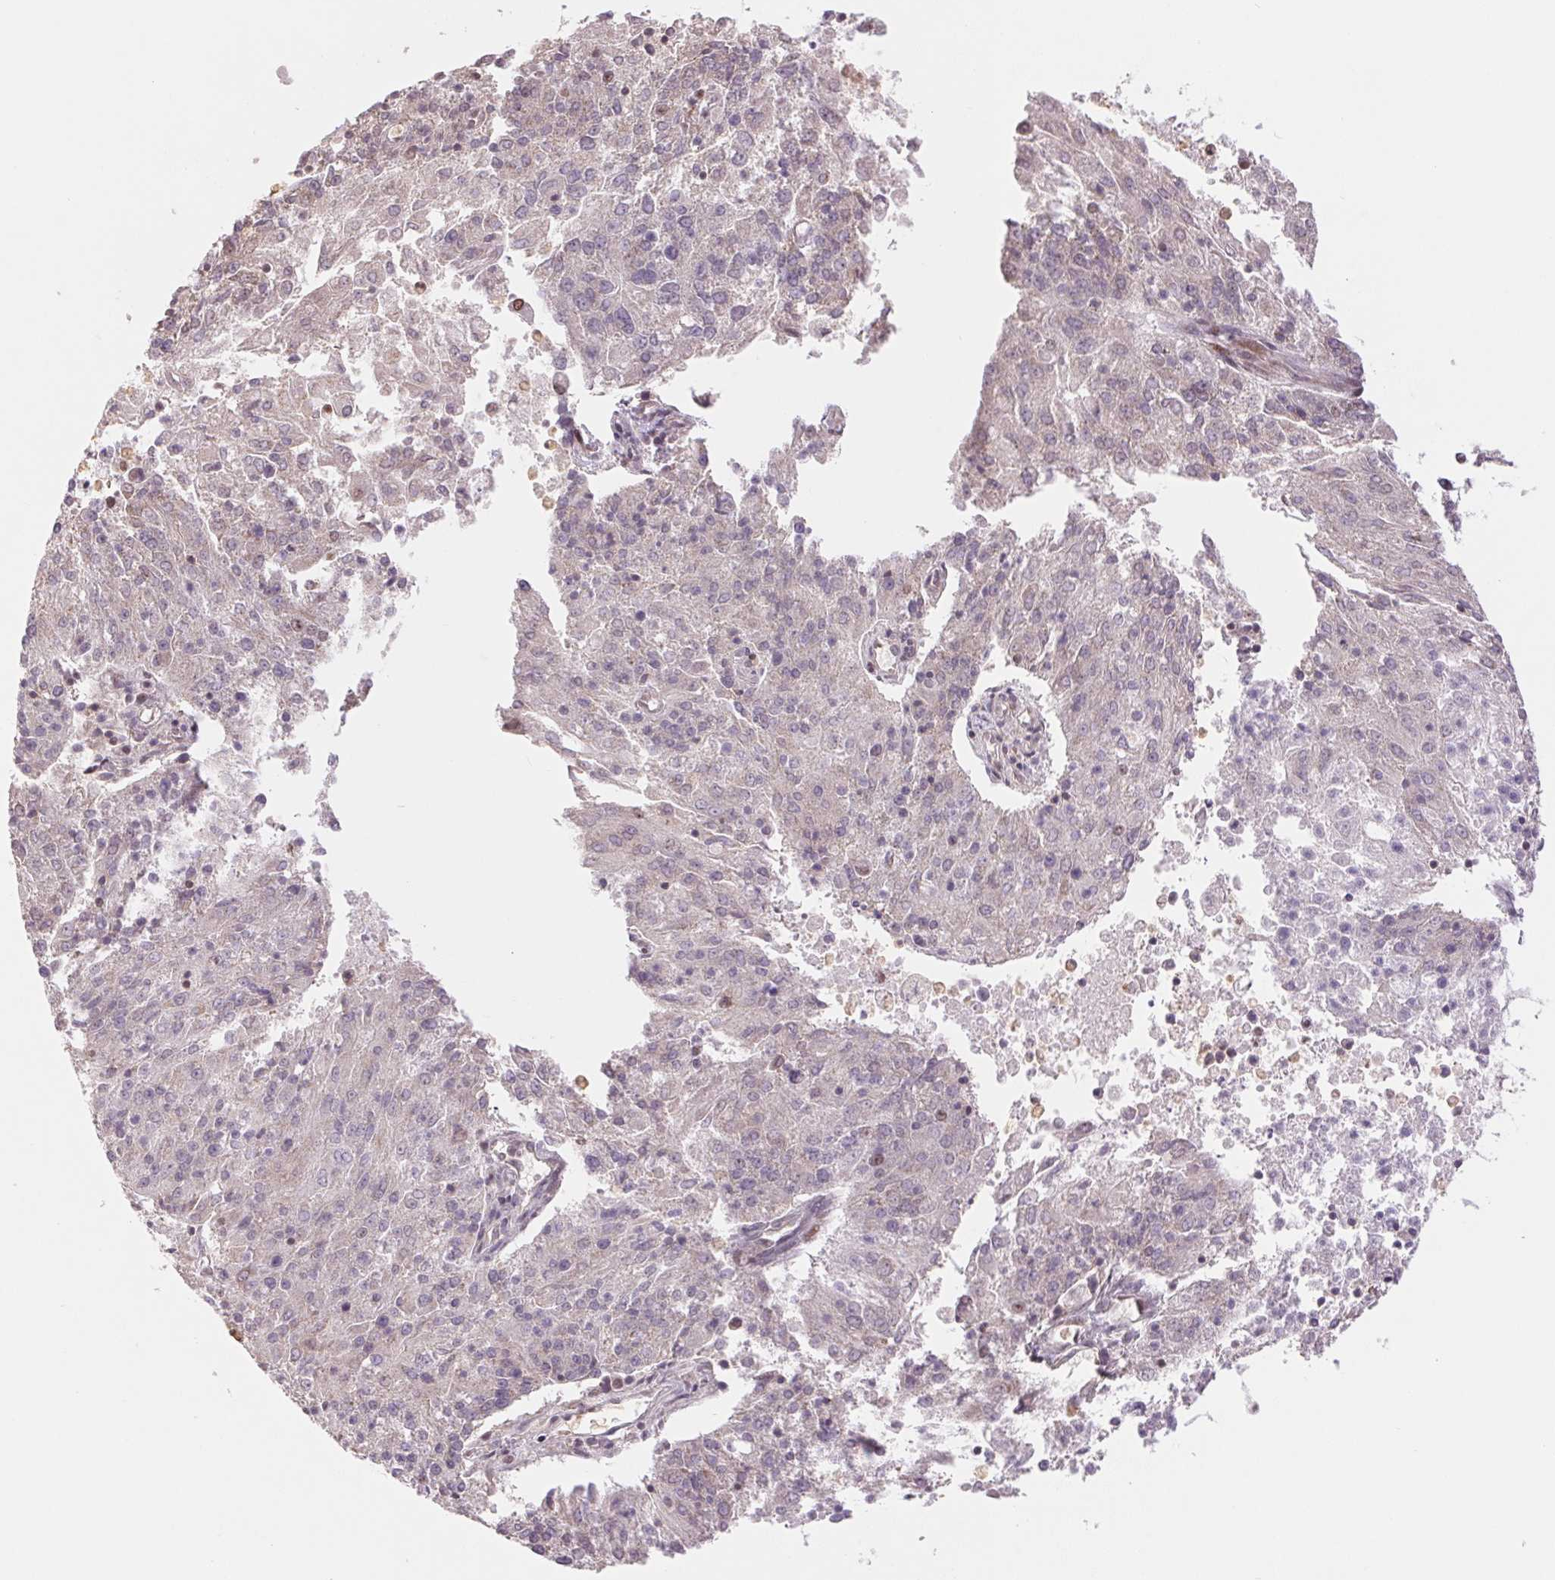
{"staining": {"intensity": "negative", "quantity": "none", "location": "none"}, "tissue": "endometrial cancer", "cell_type": "Tumor cells", "image_type": "cancer", "snomed": [{"axis": "morphology", "description": "Adenocarcinoma, NOS"}, {"axis": "topography", "description": "Endometrium"}], "caption": "Immunohistochemistry (IHC) image of endometrial cancer (adenocarcinoma) stained for a protein (brown), which demonstrates no staining in tumor cells.", "gene": "SREK1", "patient": {"sex": "female", "age": 82}}